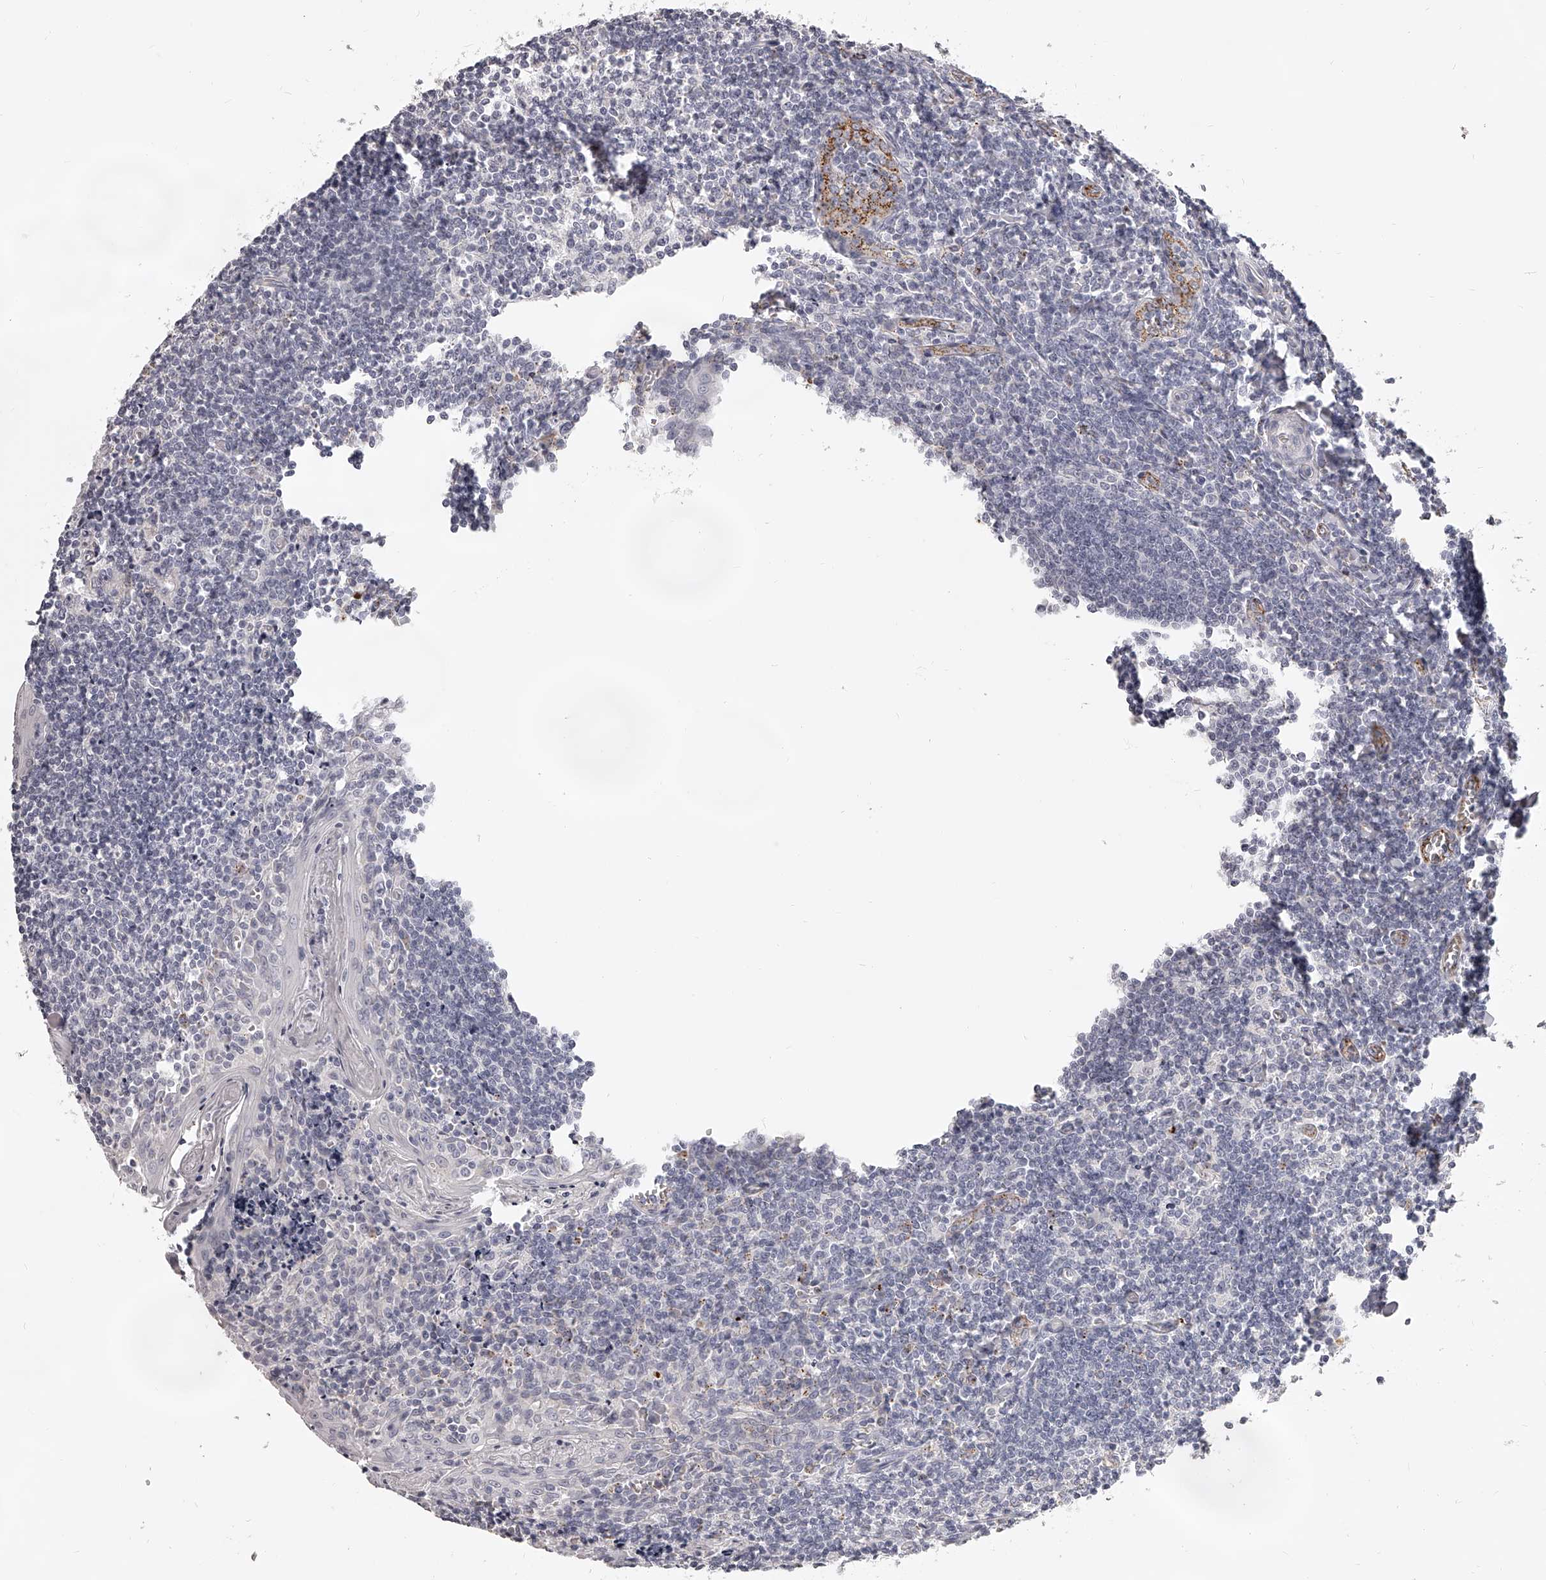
{"staining": {"intensity": "negative", "quantity": "none", "location": "none"}, "tissue": "tonsil", "cell_type": "Germinal center cells", "image_type": "normal", "snomed": [{"axis": "morphology", "description": "Normal tissue, NOS"}, {"axis": "topography", "description": "Tonsil"}], "caption": "Immunohistochemistry (IHC) micrograph of normal tonsil: human tonsil stained with DAB (3,3'-diaminobenzidine) displays no significant protein positivity in germinal center cells.", "gene": "DMRT1", "patient": {"sex": "male", "age": 27}}